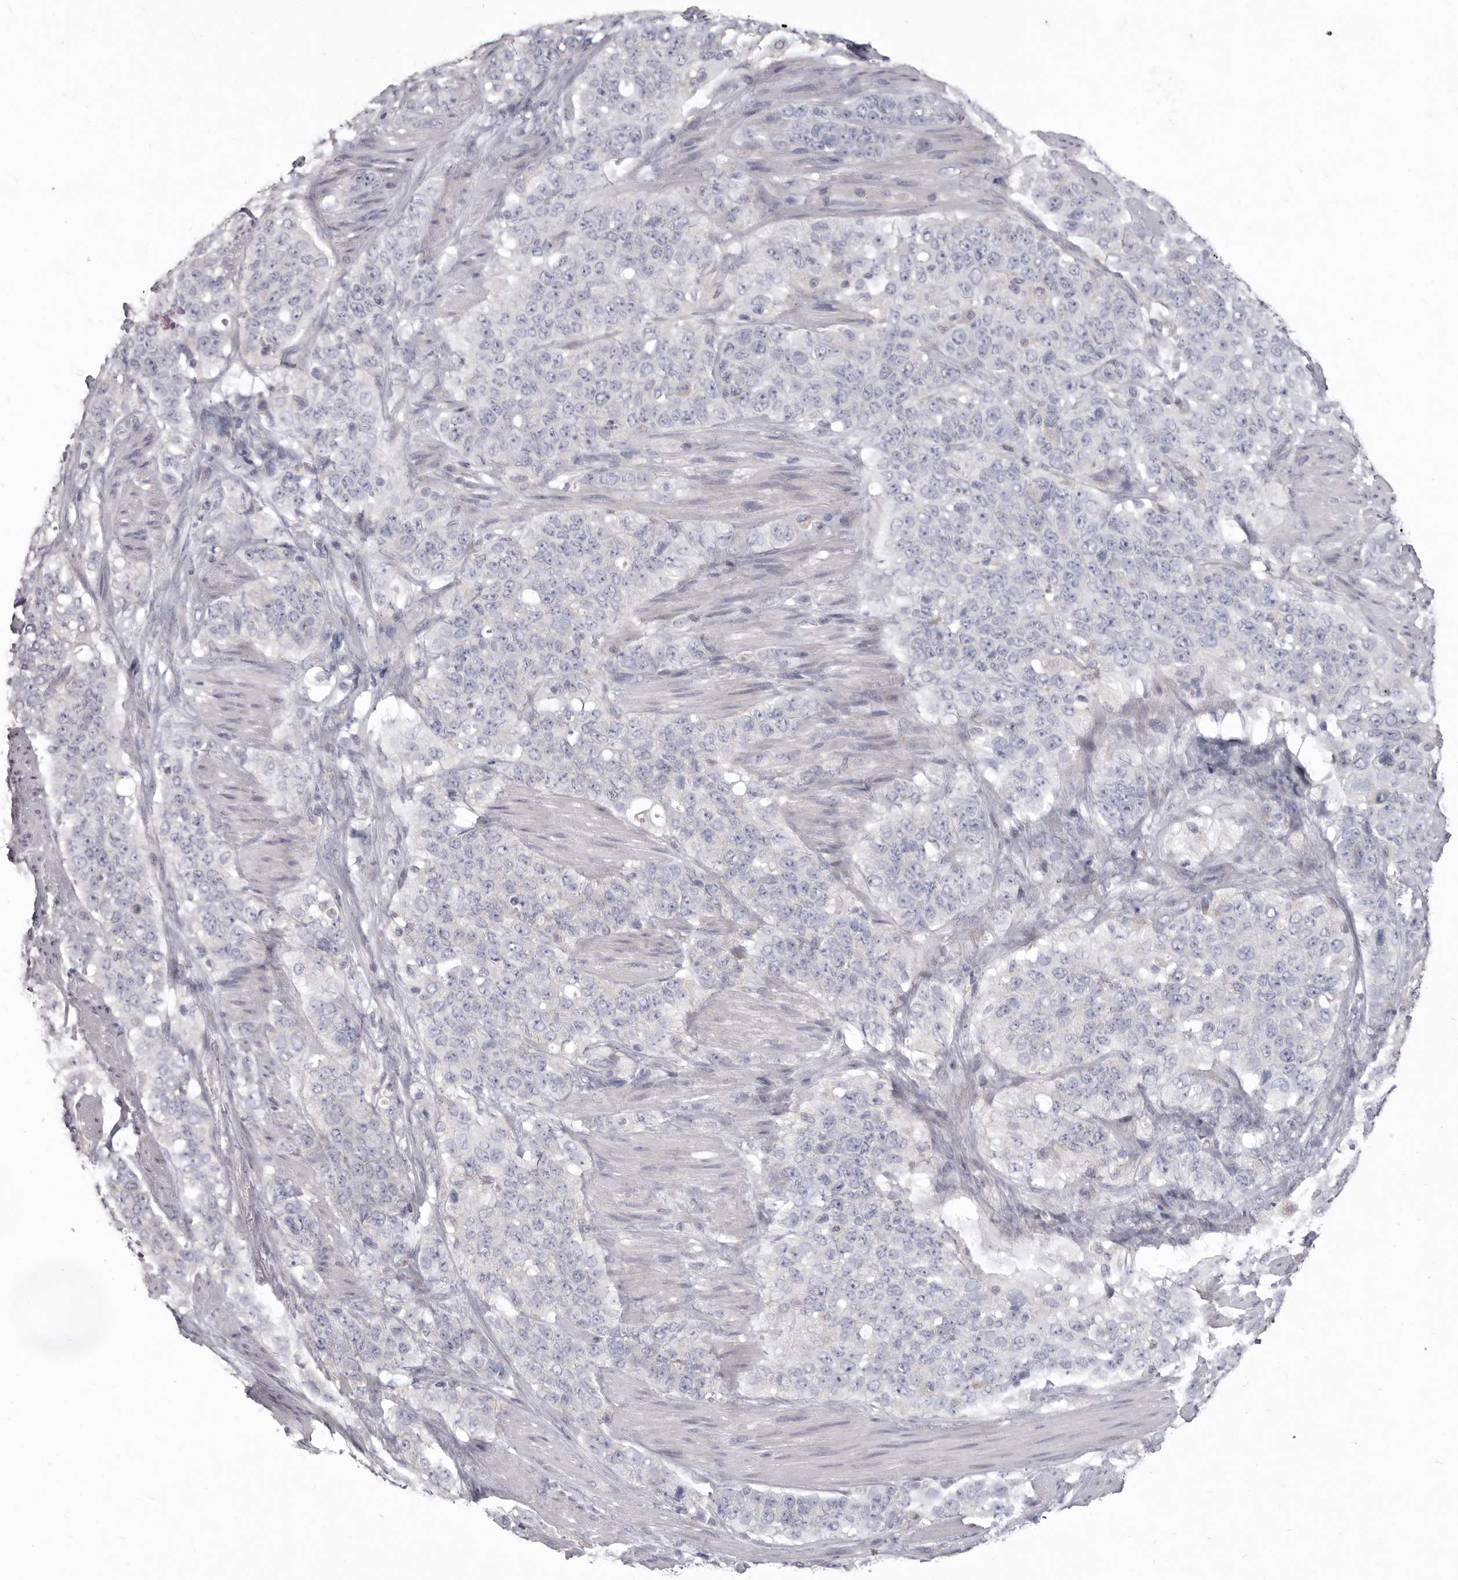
{"staining": {"intensity": "negative", "quantity": "none", "location": "none"}, "tissue": "stomach cancer", "cell_type": "Tumor cells", "image_type": "cancer", "snomed": [{"axis": "morphology", "description": "Adenocarcinoma, NOS"}, {"axis": "topography", "description": "Stomach"}], "caption": "This is an IHC micrograph of stomach cancer. There is no staining in tumor cells.", "gene": "P2RX6", "patient": {"sex": "male", "age": 48}}